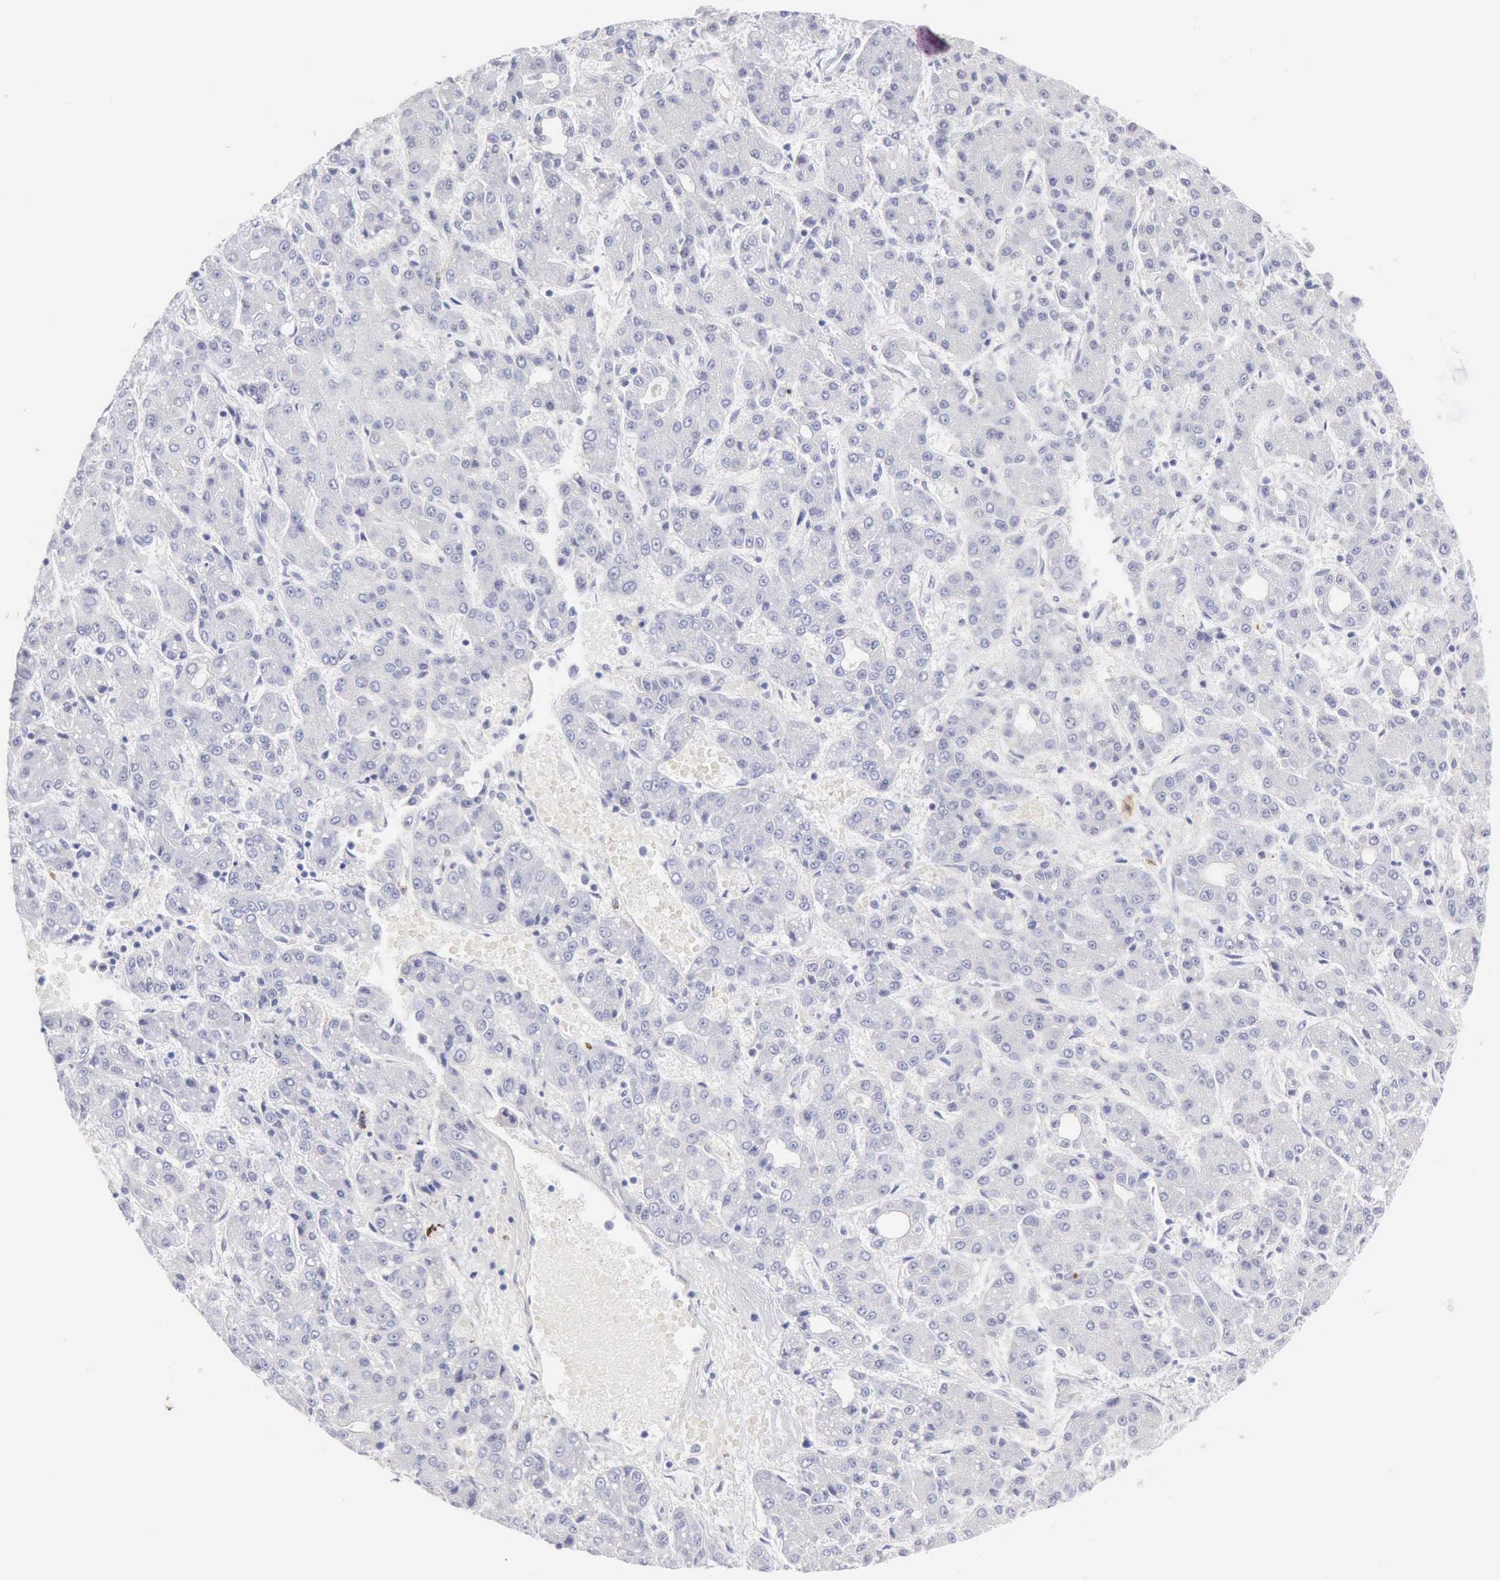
{"staining": {"intensity": "negative", "quantity": "none", "location": "none"}, "tissue": "liver cancer", "cell_type": "Tumor cells", "image_type": "cancer", "snomed": [{"axis": "morphology", "description": "Carcinoma, Hepatocellular, NOS"}, {"axis": "topography", "description": "Liver"}], "caption": "A photomicrograph of human hepatocellular carcinoma (liver) is negative for staining in tumor cells. (Brightfield microscopy of DAB IHC at high magnification).", "gene": "KRT10", "patient": {"sex": "male", "age": 69}}